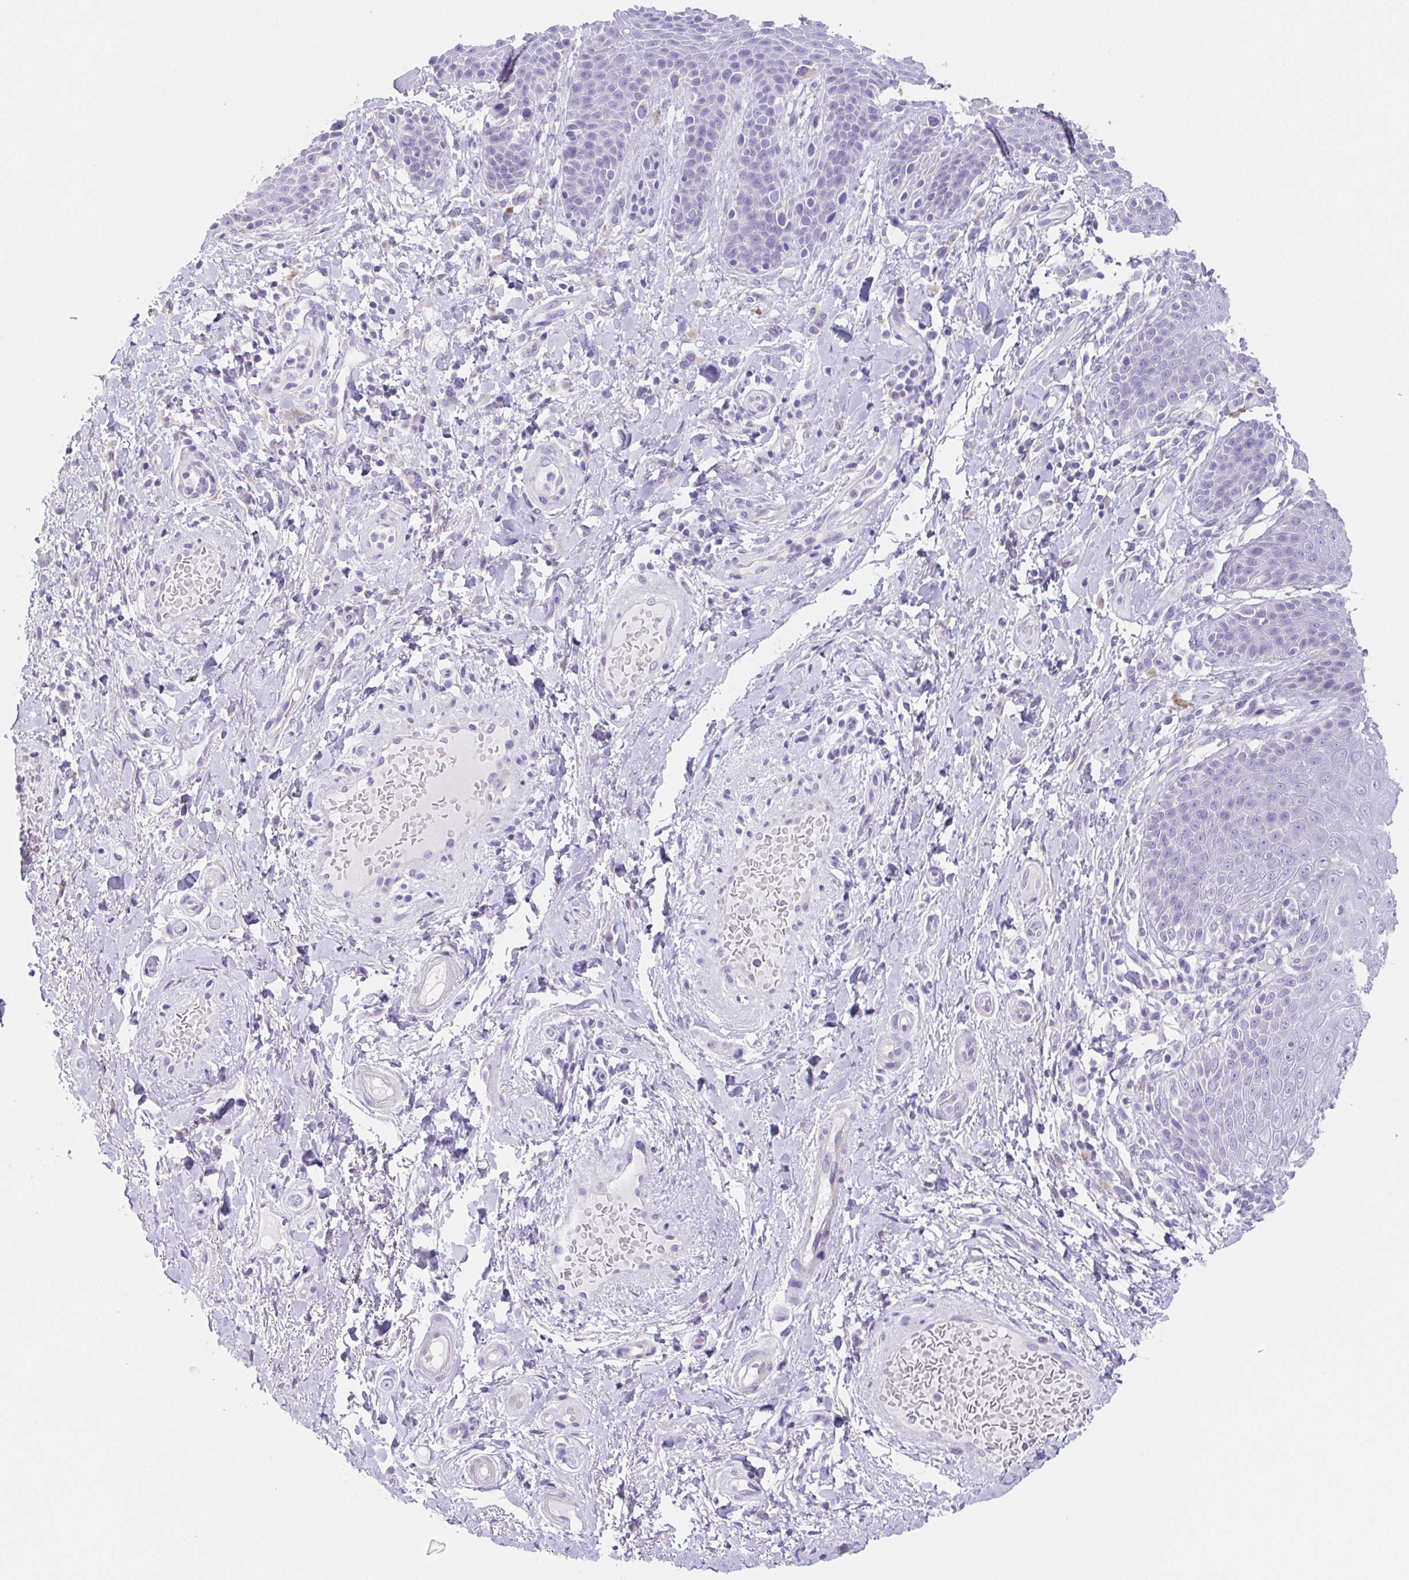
{"staining": {"intensity": "negative", "quantity": "none", "location": "none"}, "tissue": "skin", "cell_type": "Epidermal cells", "image_type": "normal", "snomed": [{"axis": "morphology", "description": "Normal tissue, NOS"}, {"axis": "topography", "description": "Anal"}, {"axis": "topography", "description": "Peripheral nerve tissue"}], "caption": "The photomicrograph exhibits no significant expression in epidermal cells of skin. Brightfield microscopy of immunohistochemistry stained with DAB (brown) and hematoxylin (blue), captured at high magnification.", "gene": "HDGFL1", "patient": {"sex": "male", "age": 51}}